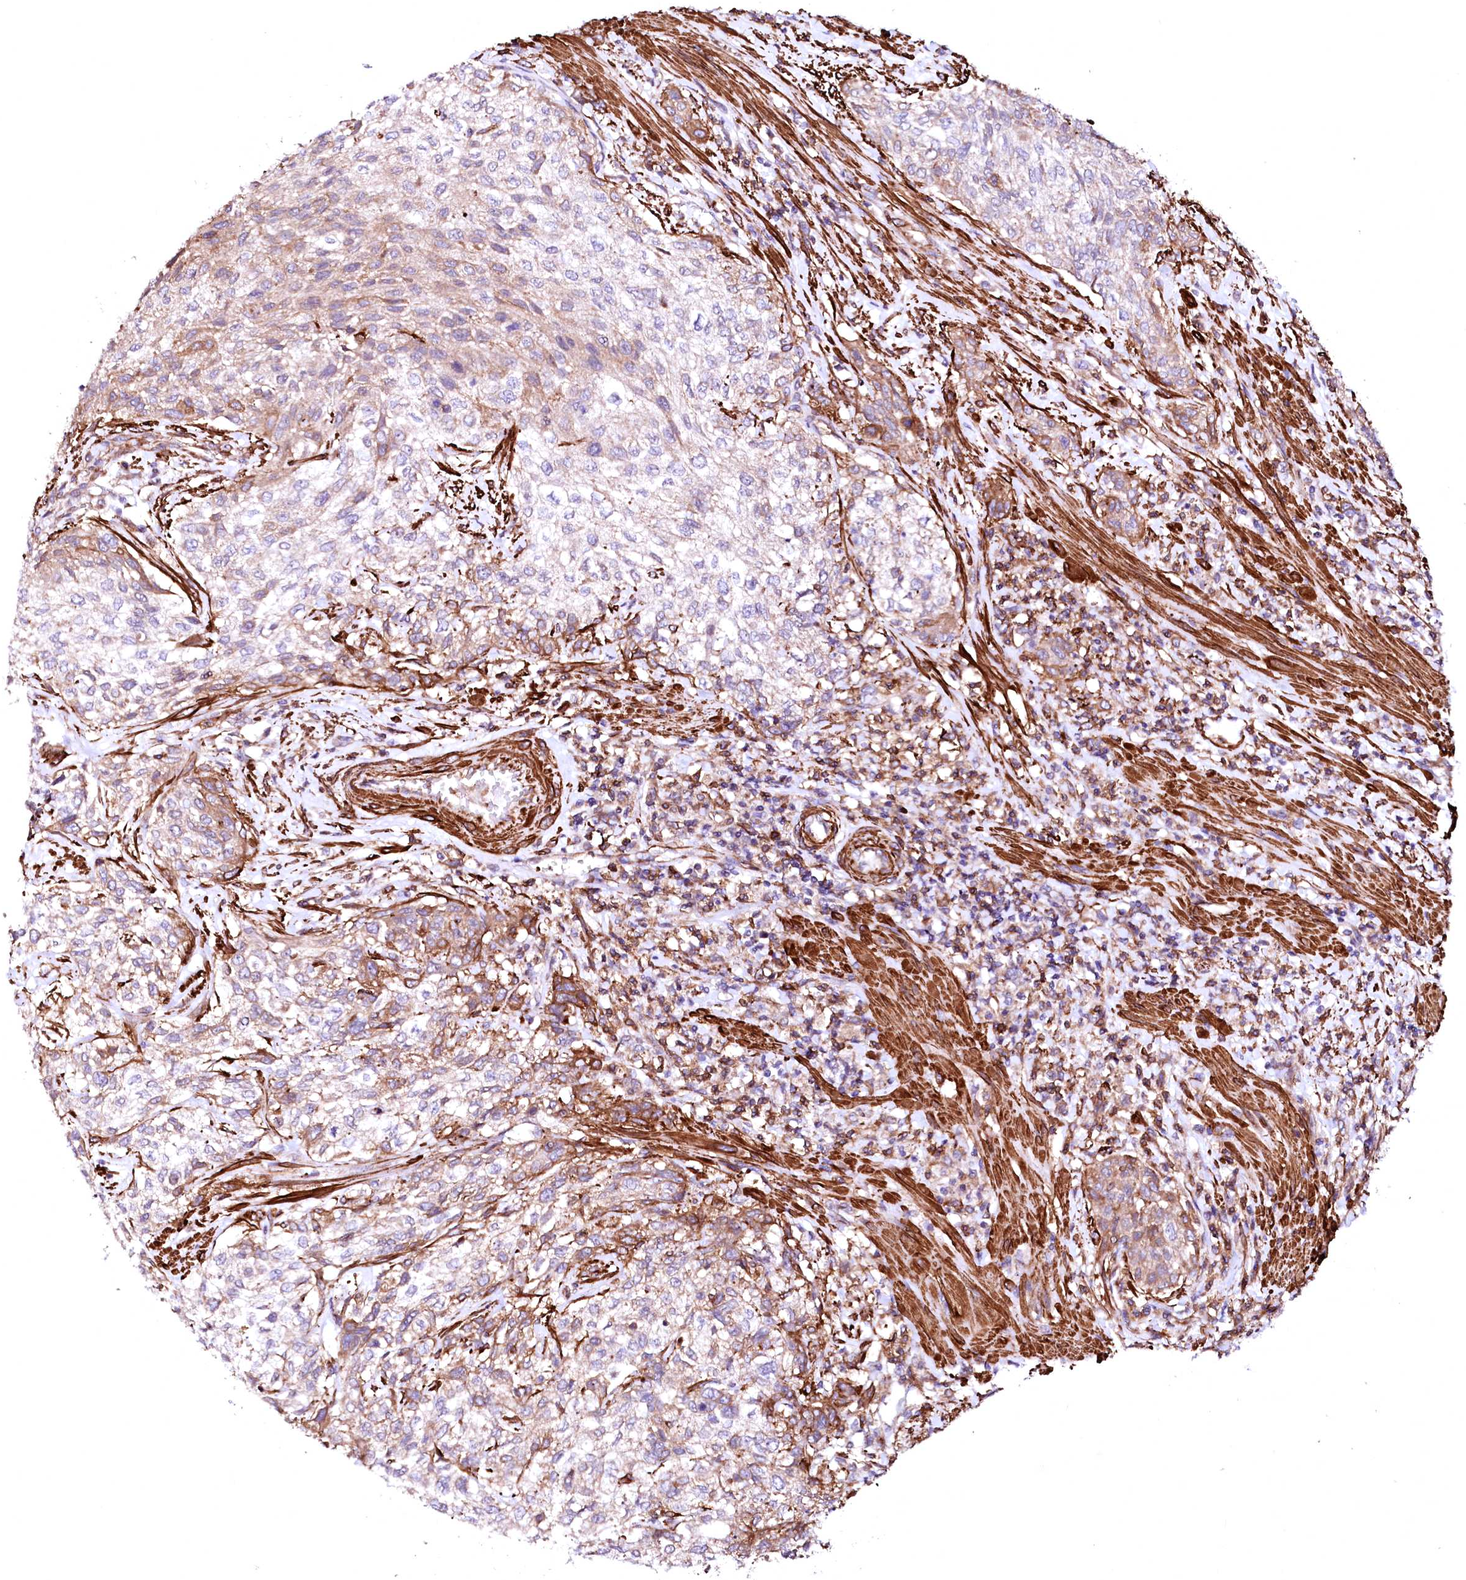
{"staining": {"intensity": "moderate", "quantity": "25%-75%", "location": "cytoplasmic/membranous"}, "tissue": "urothelial cancer", "cell_type": "Tumor cells", "image_type": "cancer", "snomed": [{"axis": "morphology", "description": "Normal tissue, NOS"}, {"axis": "morphology", "description": "Urothelial carcinoma, NOS"}, {"axis": "topography", "description": "Urinary bladder"}, {"axis": "topography", "description": "Peripheral nerve tissue"}], "caption": "Human transitional cell carcinoma stained for a protein (brown) displays moderate cytoplasmic/membranous positive expression in about 25%-75% of tumor cells.", "gene": "GPR176", "patient": {"sex": "male", "age": 35}}